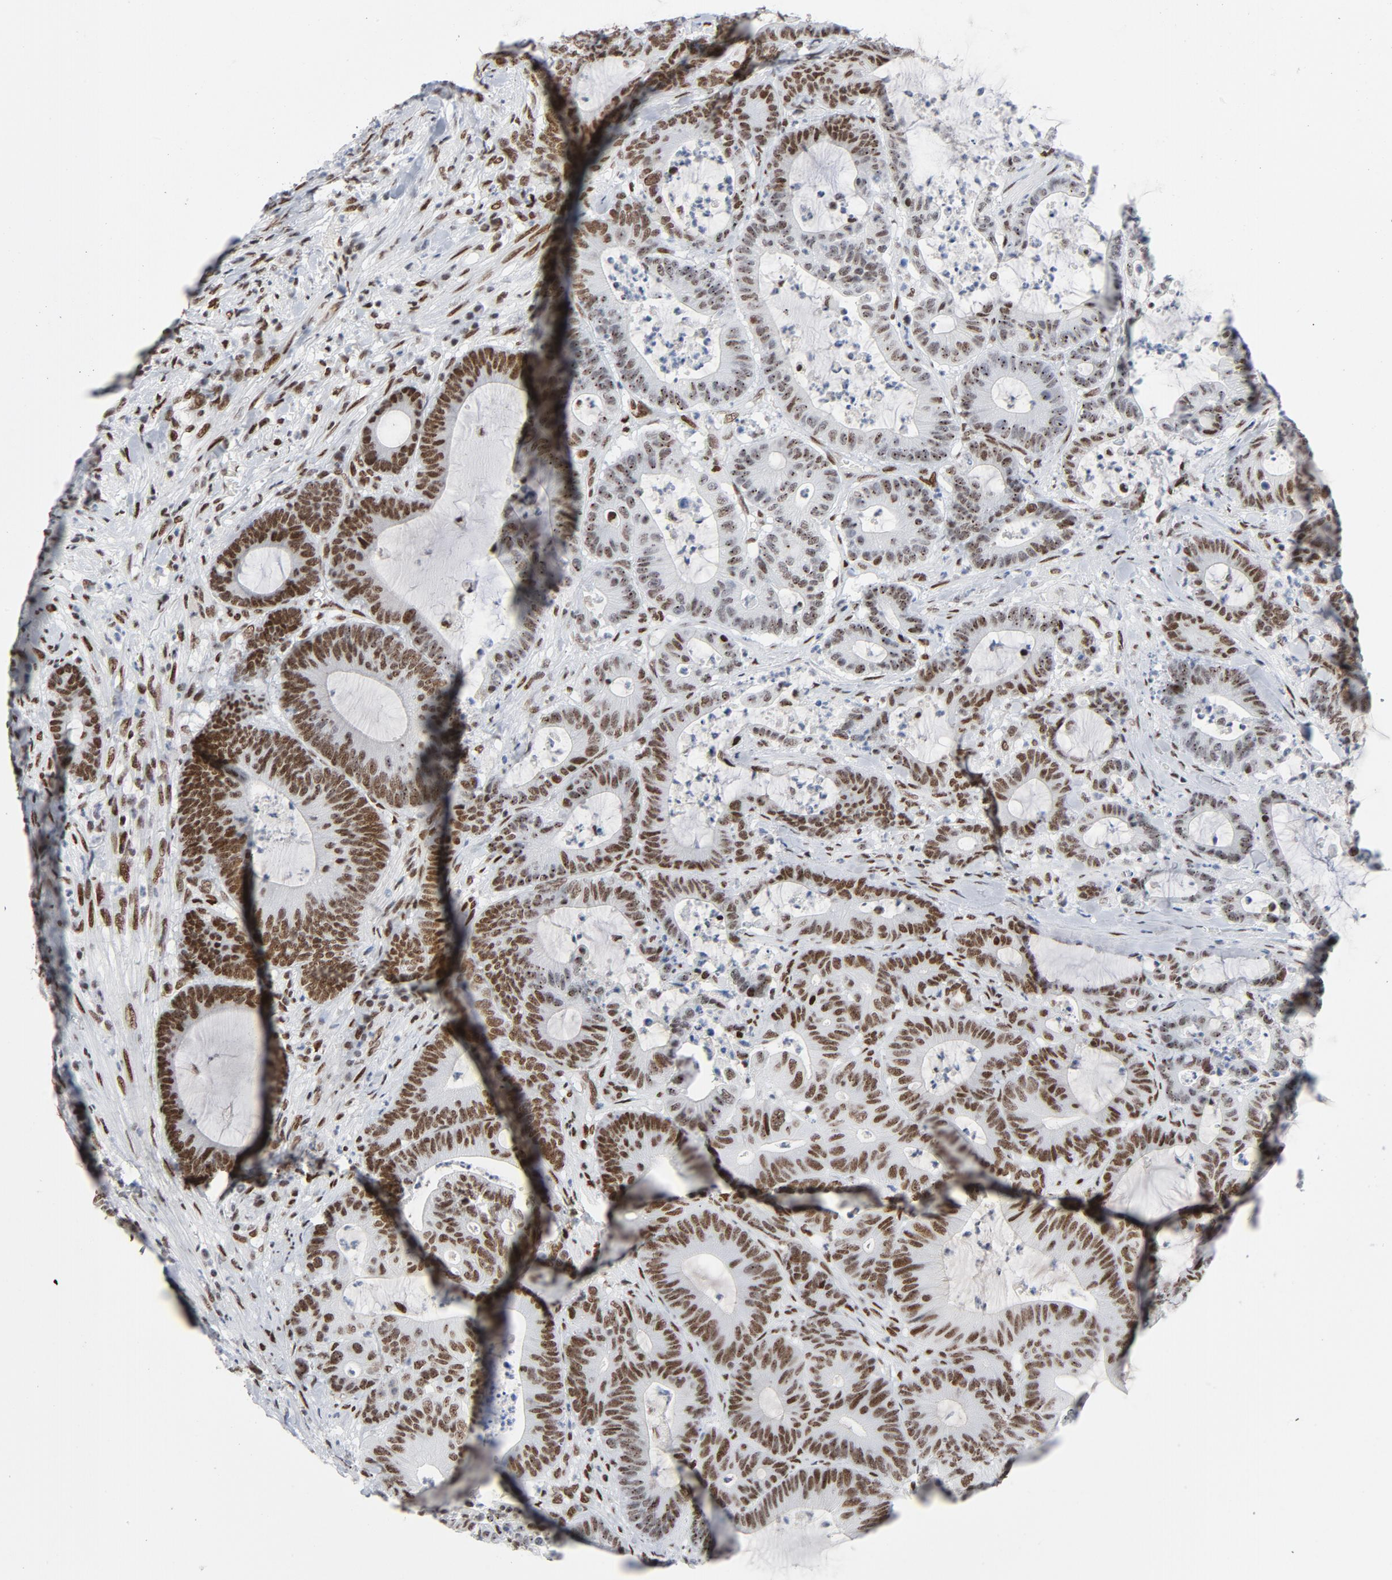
{"staining": {"intensity": "moderate", "quantity": ">75%", "location": "nuclear"}, "tissue": "colorectal cancer", "cell_type": "Tumor cells", "image_type": "cancer", "snomed": [{"axis": "morphology", "description": "Adenocarcinoma, NOS"}, {"axis": "topography", "description": "Colon"}], "caption": "This histopathology image exhibits adenocarcinoma (colorectal) stained with immunohistochemistry to label a protein in brown. The nuclear of tumor cells show moderate positivity for the protein. Nuclei are counter-stained blue.", "gene": "HSF1", "patient": {"sex": "female", "age": 84}}